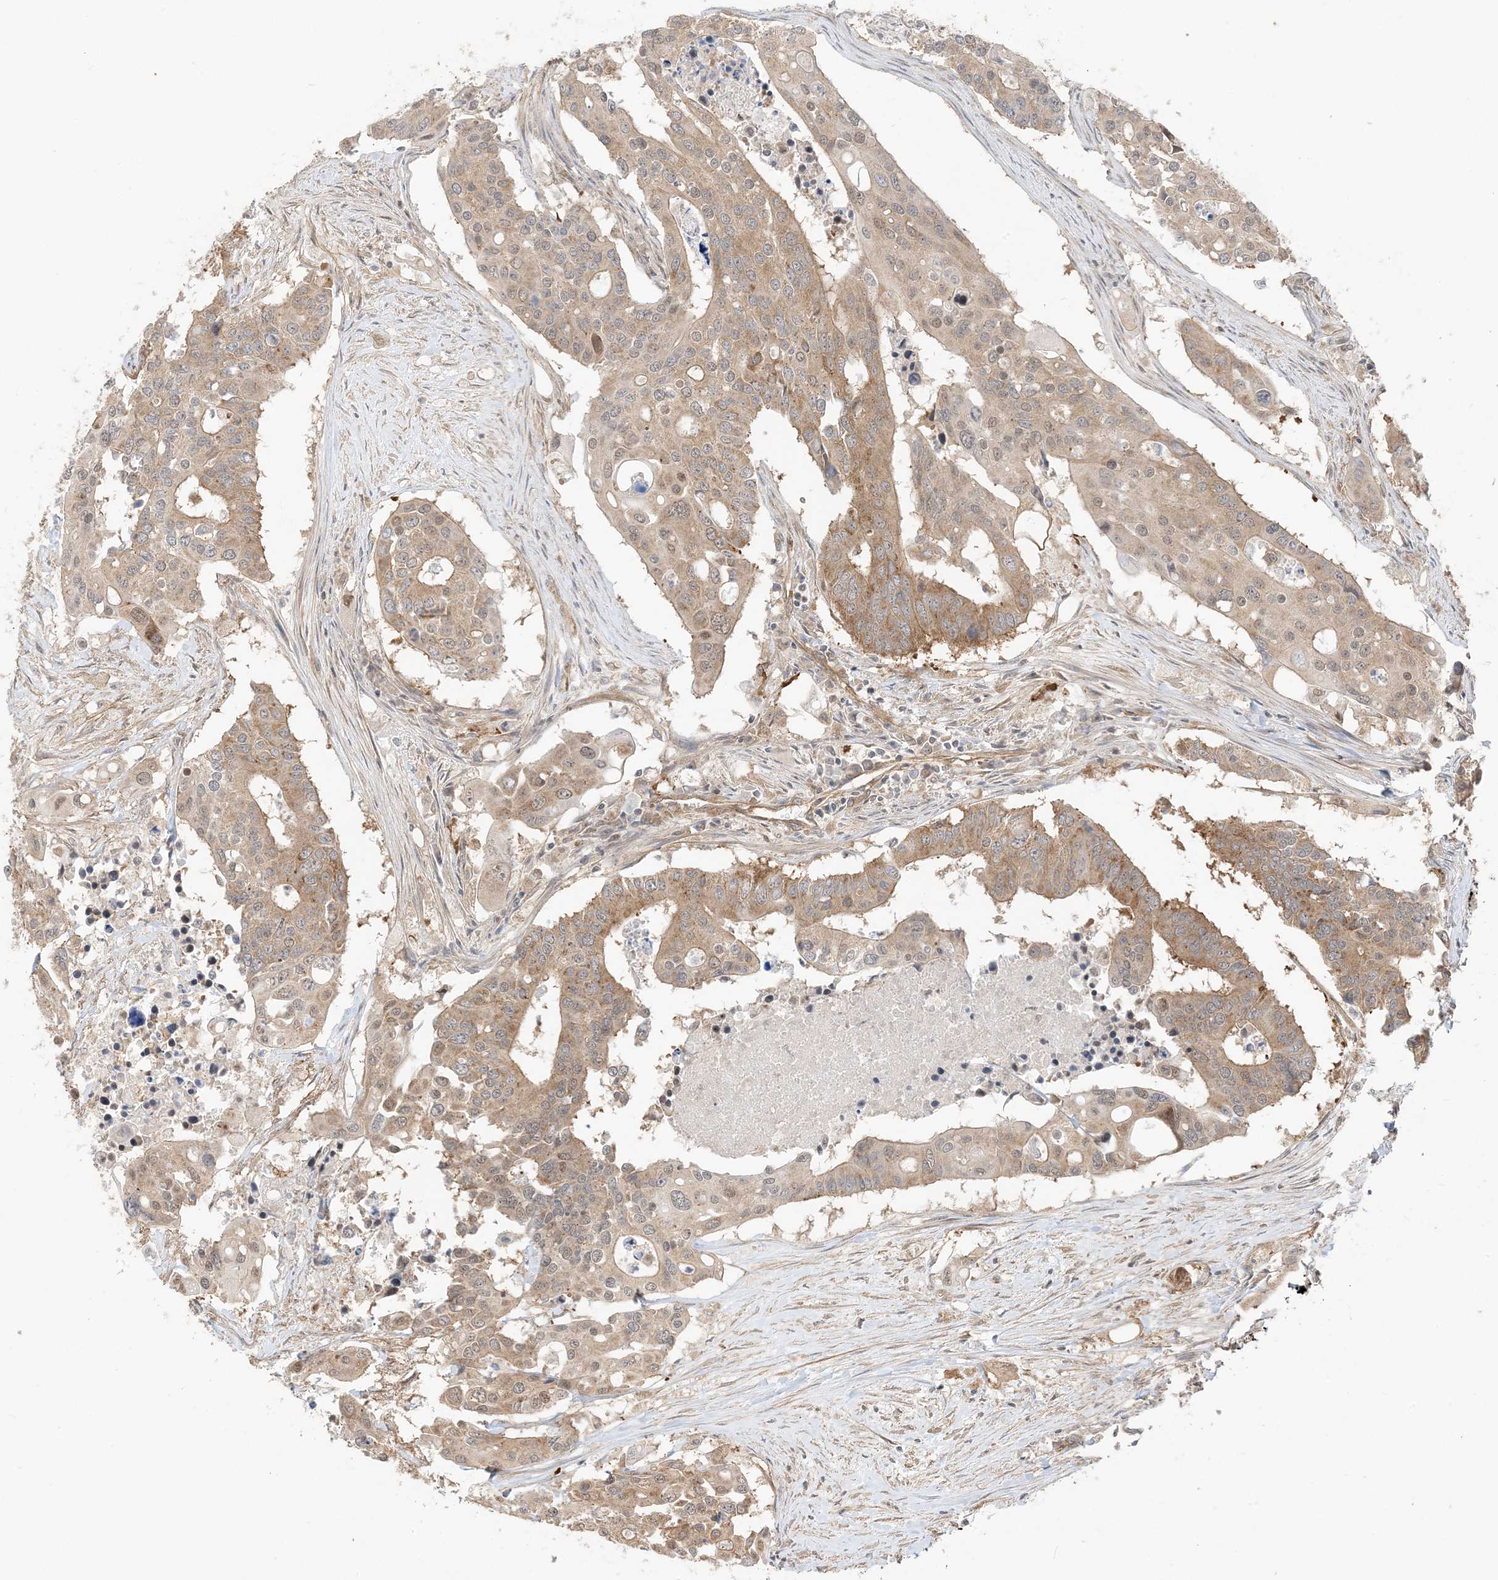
{"staining": {"intensity": "moderate", "quantity": ">75%", "location": "cytoplasmic/membranous"}, "tissue": "colorectal cancer", "cell_type": "Tumor cells", "image_type": "cancer", "snomed": [{"axis": "morphology", "description": "Adenocarcinoma, NOS"}, {"axis": "topography", "description": "Colon"}], "caption": "Human colorectal adenocarcinoma stained with a protein marker exhibits moderate staining in tumor cells.", "gene": "UBAP2L", "patient": {"sex": "male", "age": 77}}